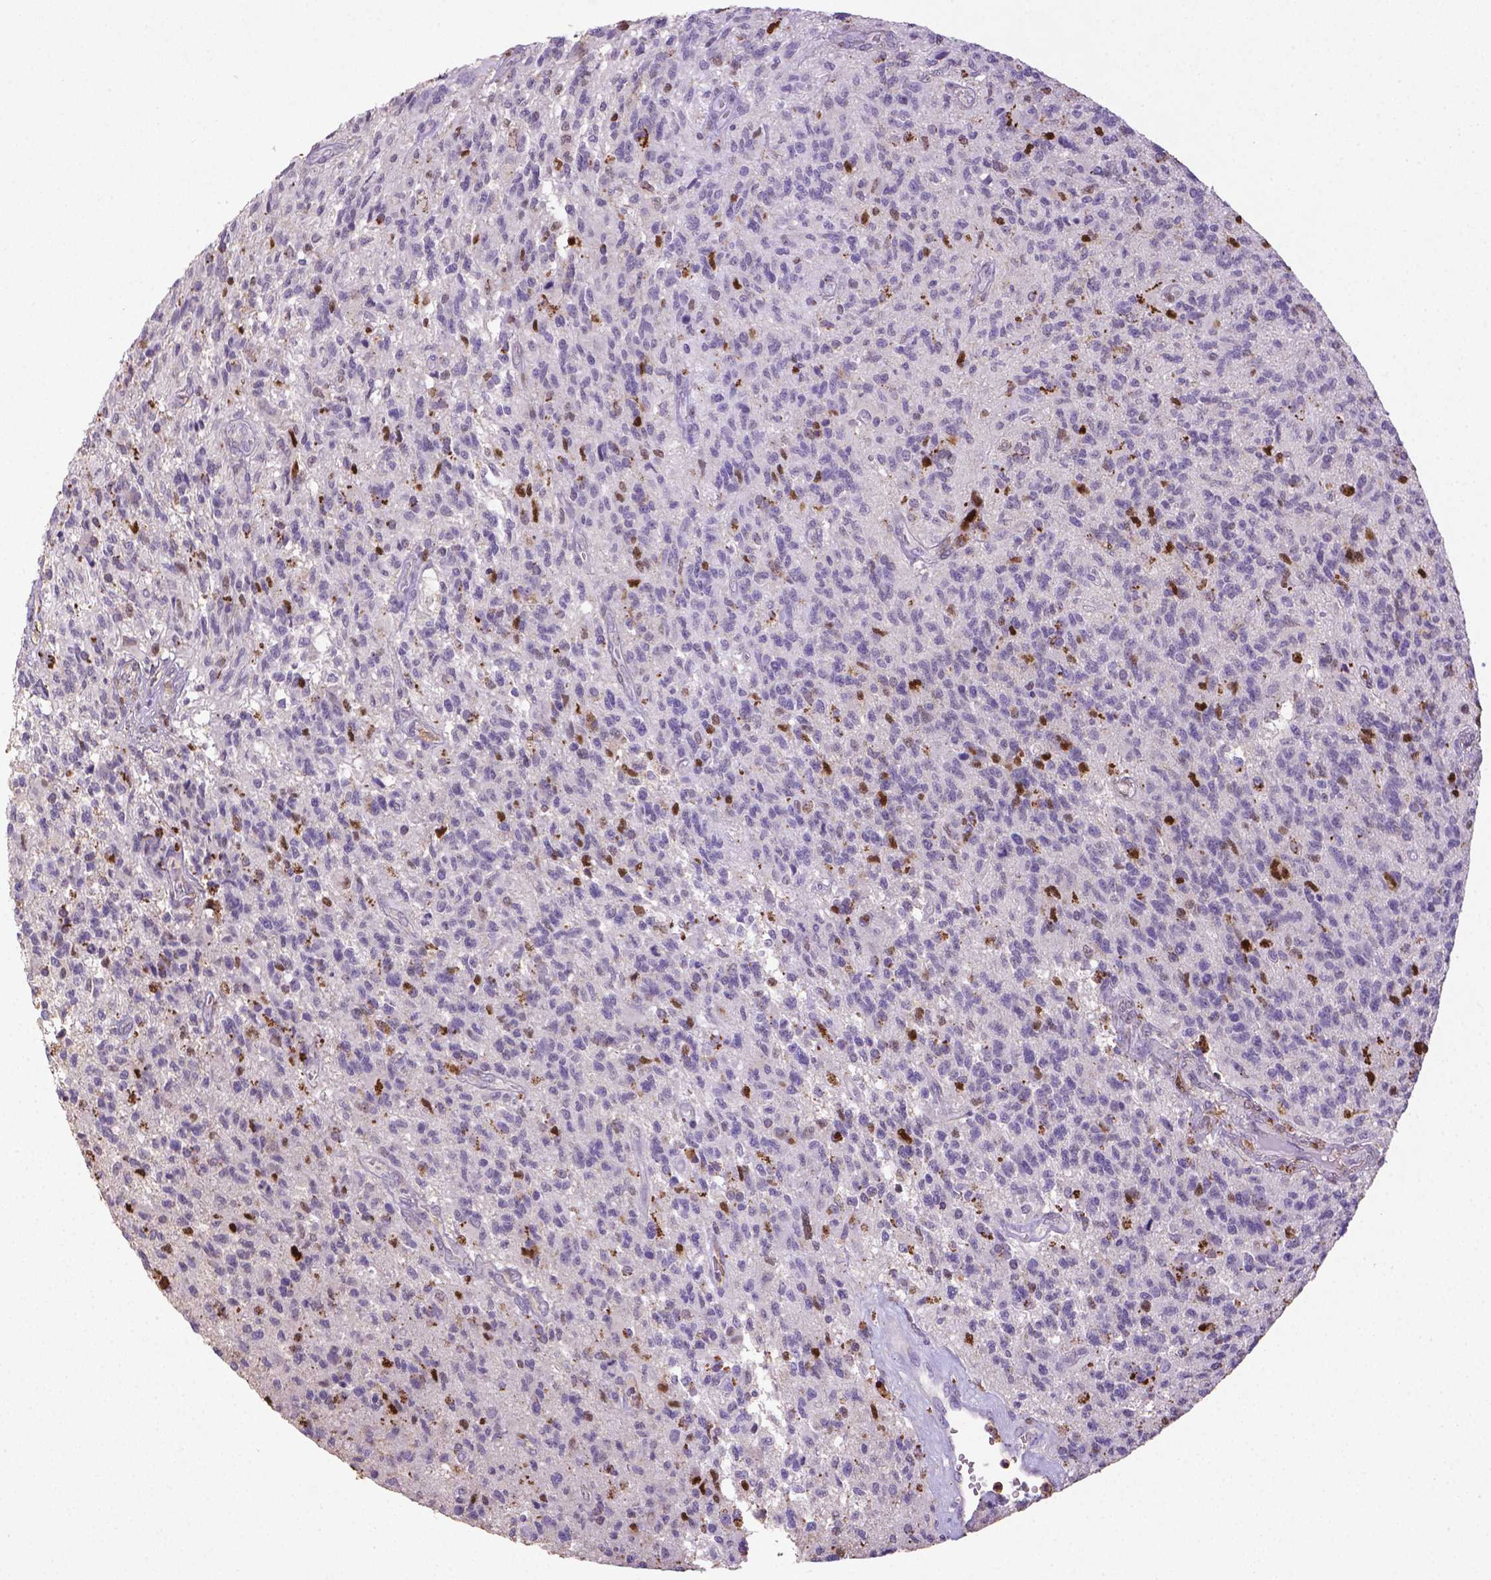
{"staining": {"intensity": "moderate", "quantity": "25%-75%", "location": "nuclear"}, "tissue": "glioma", "cell_type": "Tumor cells", "image_type": "cancer", "snomed": [{"axis": "morphology", "description": "Glioma, malignant, High grade"}, {"axis": "topography", "description": "Brain"}], "caption": "Malignant glioma (high-grade) stained for a protein (brown) exhibits moderate nuclear positive staining in about 25%-75% of tumor cells.", "gene": "CDKN1A", "patient": {"sex": "male", "age": 56}}